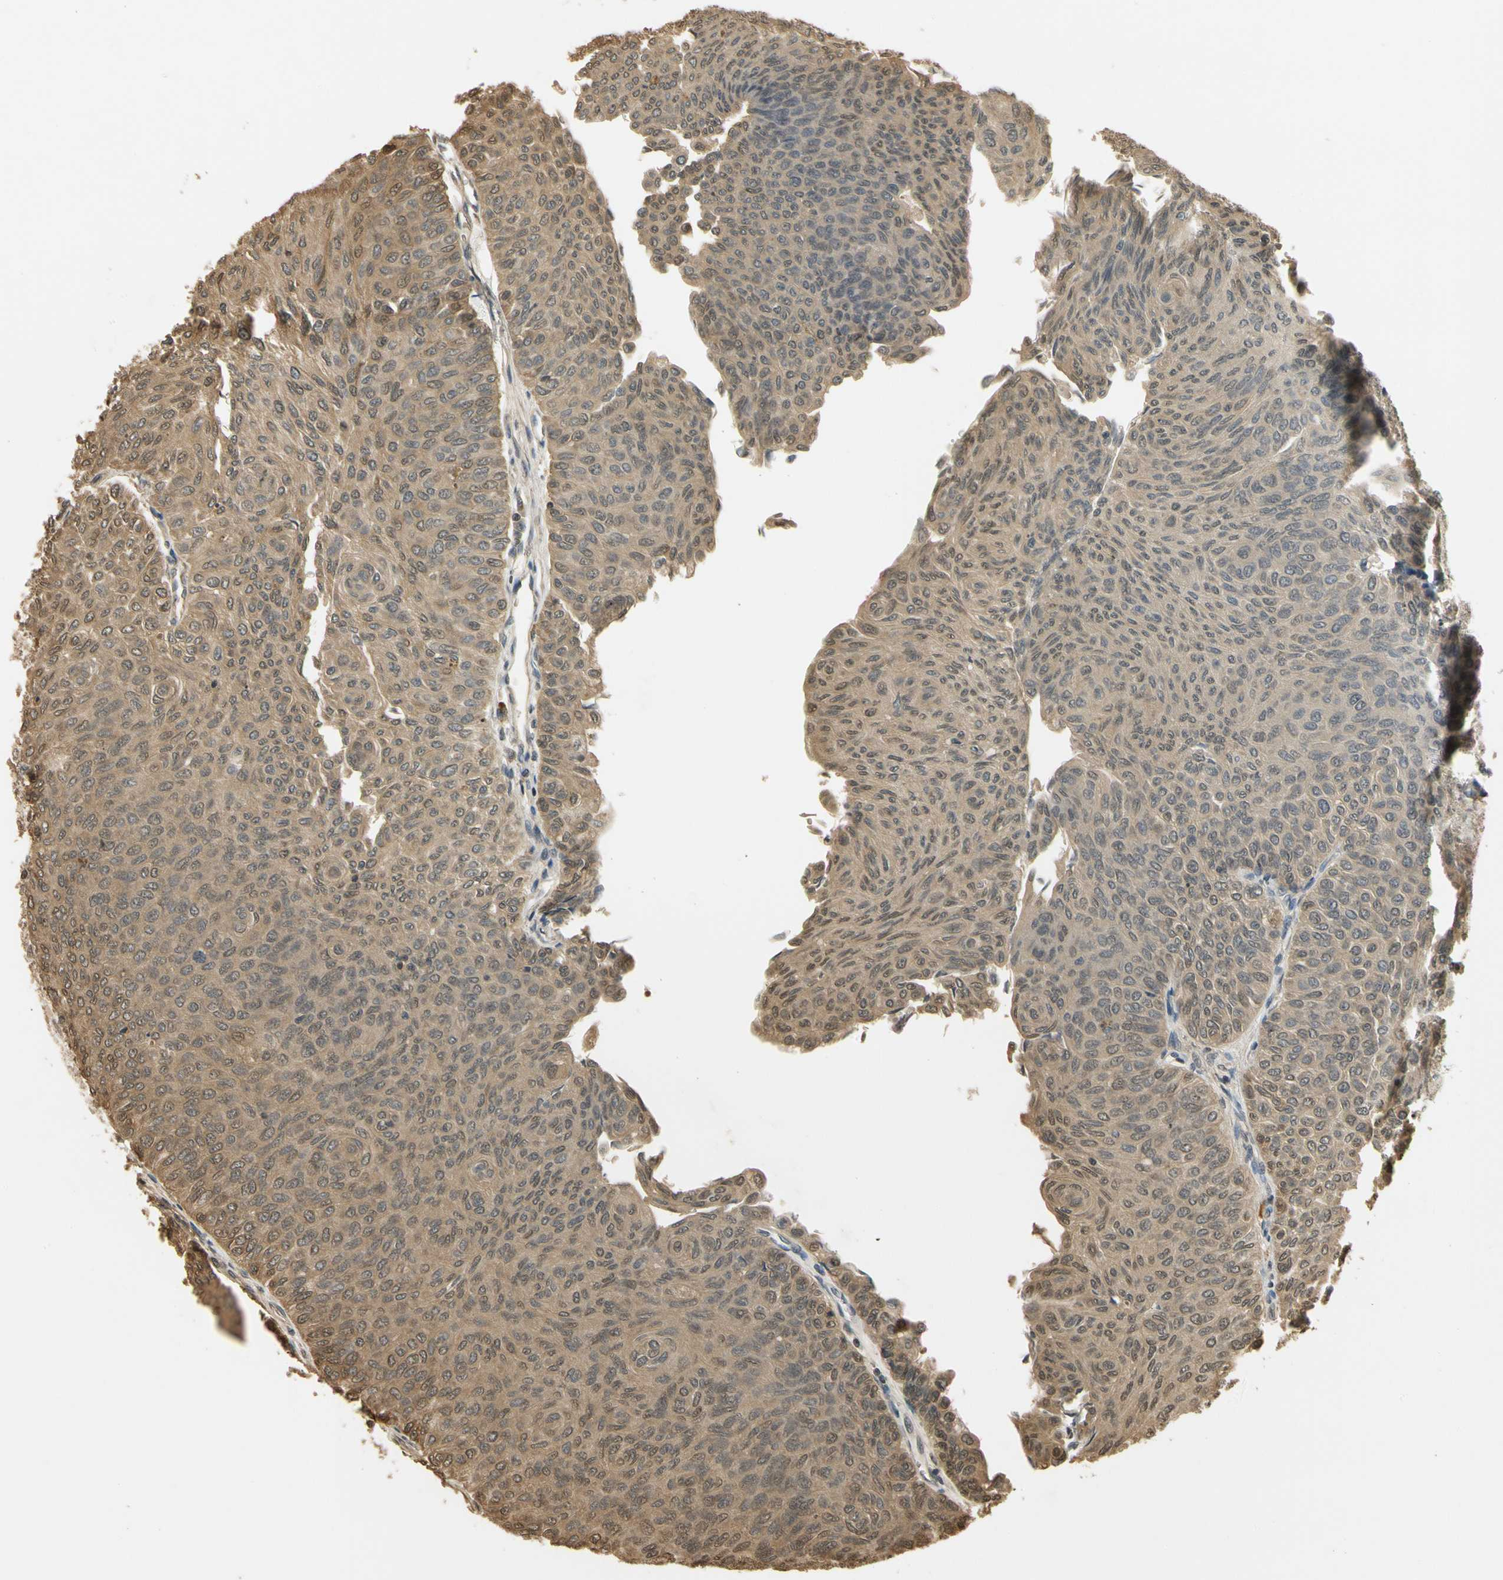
{"staining": {"intensity": "moderate", "quantity": ">75%", "location": "cytoplasmic/membranous"}, "tissue": "urothelial cancer", "cell_type": "Tumor cells", "image_type": "cancer", "snomed": [{"axis": "morphology", "description": "Urothelial carcinoma, Low grade"}, {"axis": "topography", "description": "Urinary bladder"}], "caption": "Low-grade urothelial carcinoma stained with a protein marker exhibits moderate staining in tumor cells.", "gene": "SOD1", "patient": {"sex": "male", "age": 78}}